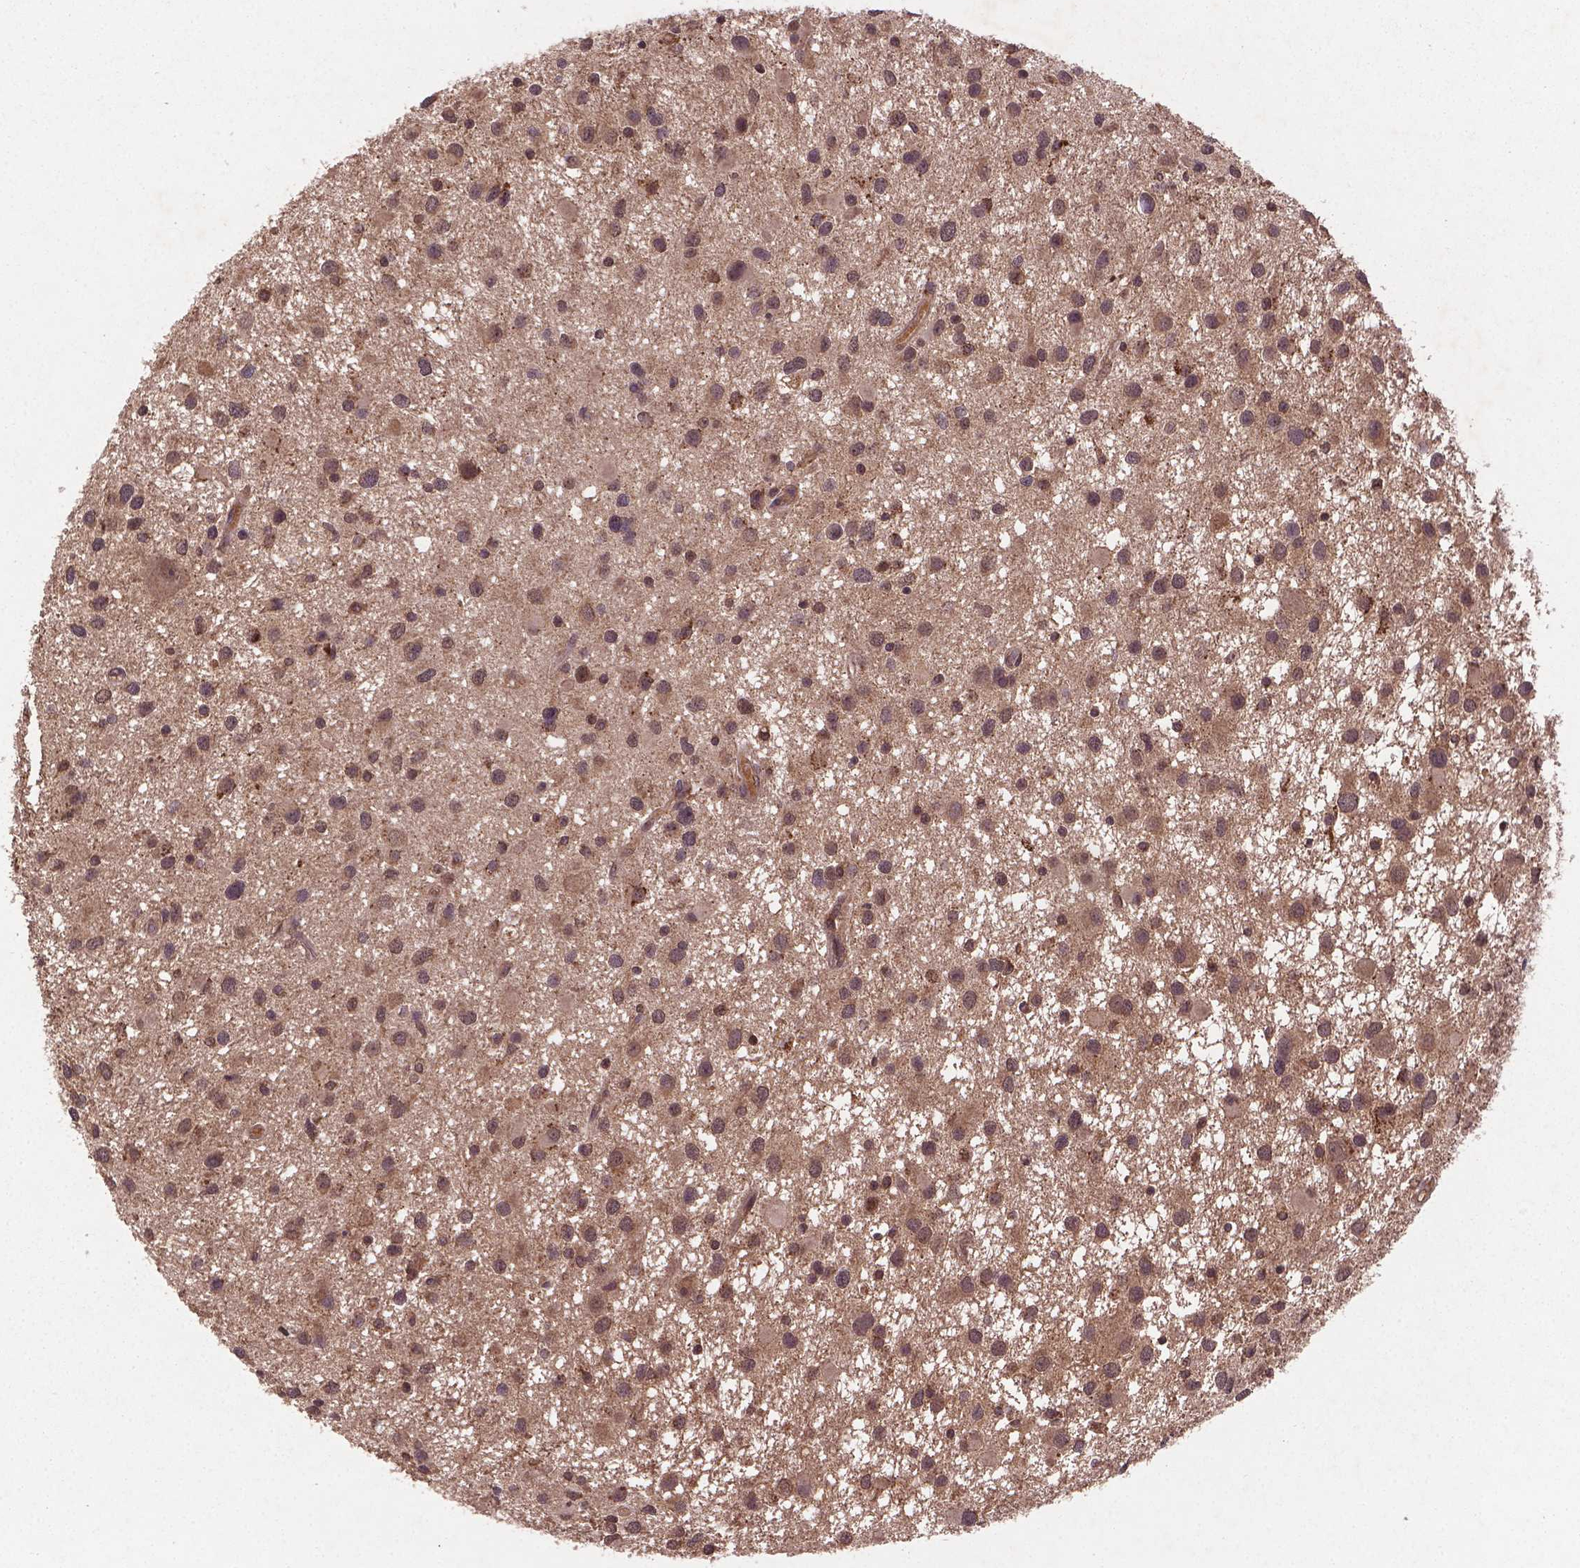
{"staining": {"intensity": "weak", "quantity": ">75%", "location": "cytoplasmic/membranous,nuclear"}, "tissue": "glioma", "cell_type": "Tumor cells", "image_type": "cancer", "snomed": [{"axis": "morphology", "description": "Glioma, malignant, Low grade"}, {"axis": "topography", "description": "Brain"}], "caption": "Glioma stained for a protein (brown) demonstrates weak cytoplasmic/membranous and nuclear positive staining in about >75% of tumor cells.", "gene": "NIPAL2", "patient": {"sex": "female", "age": 32}}